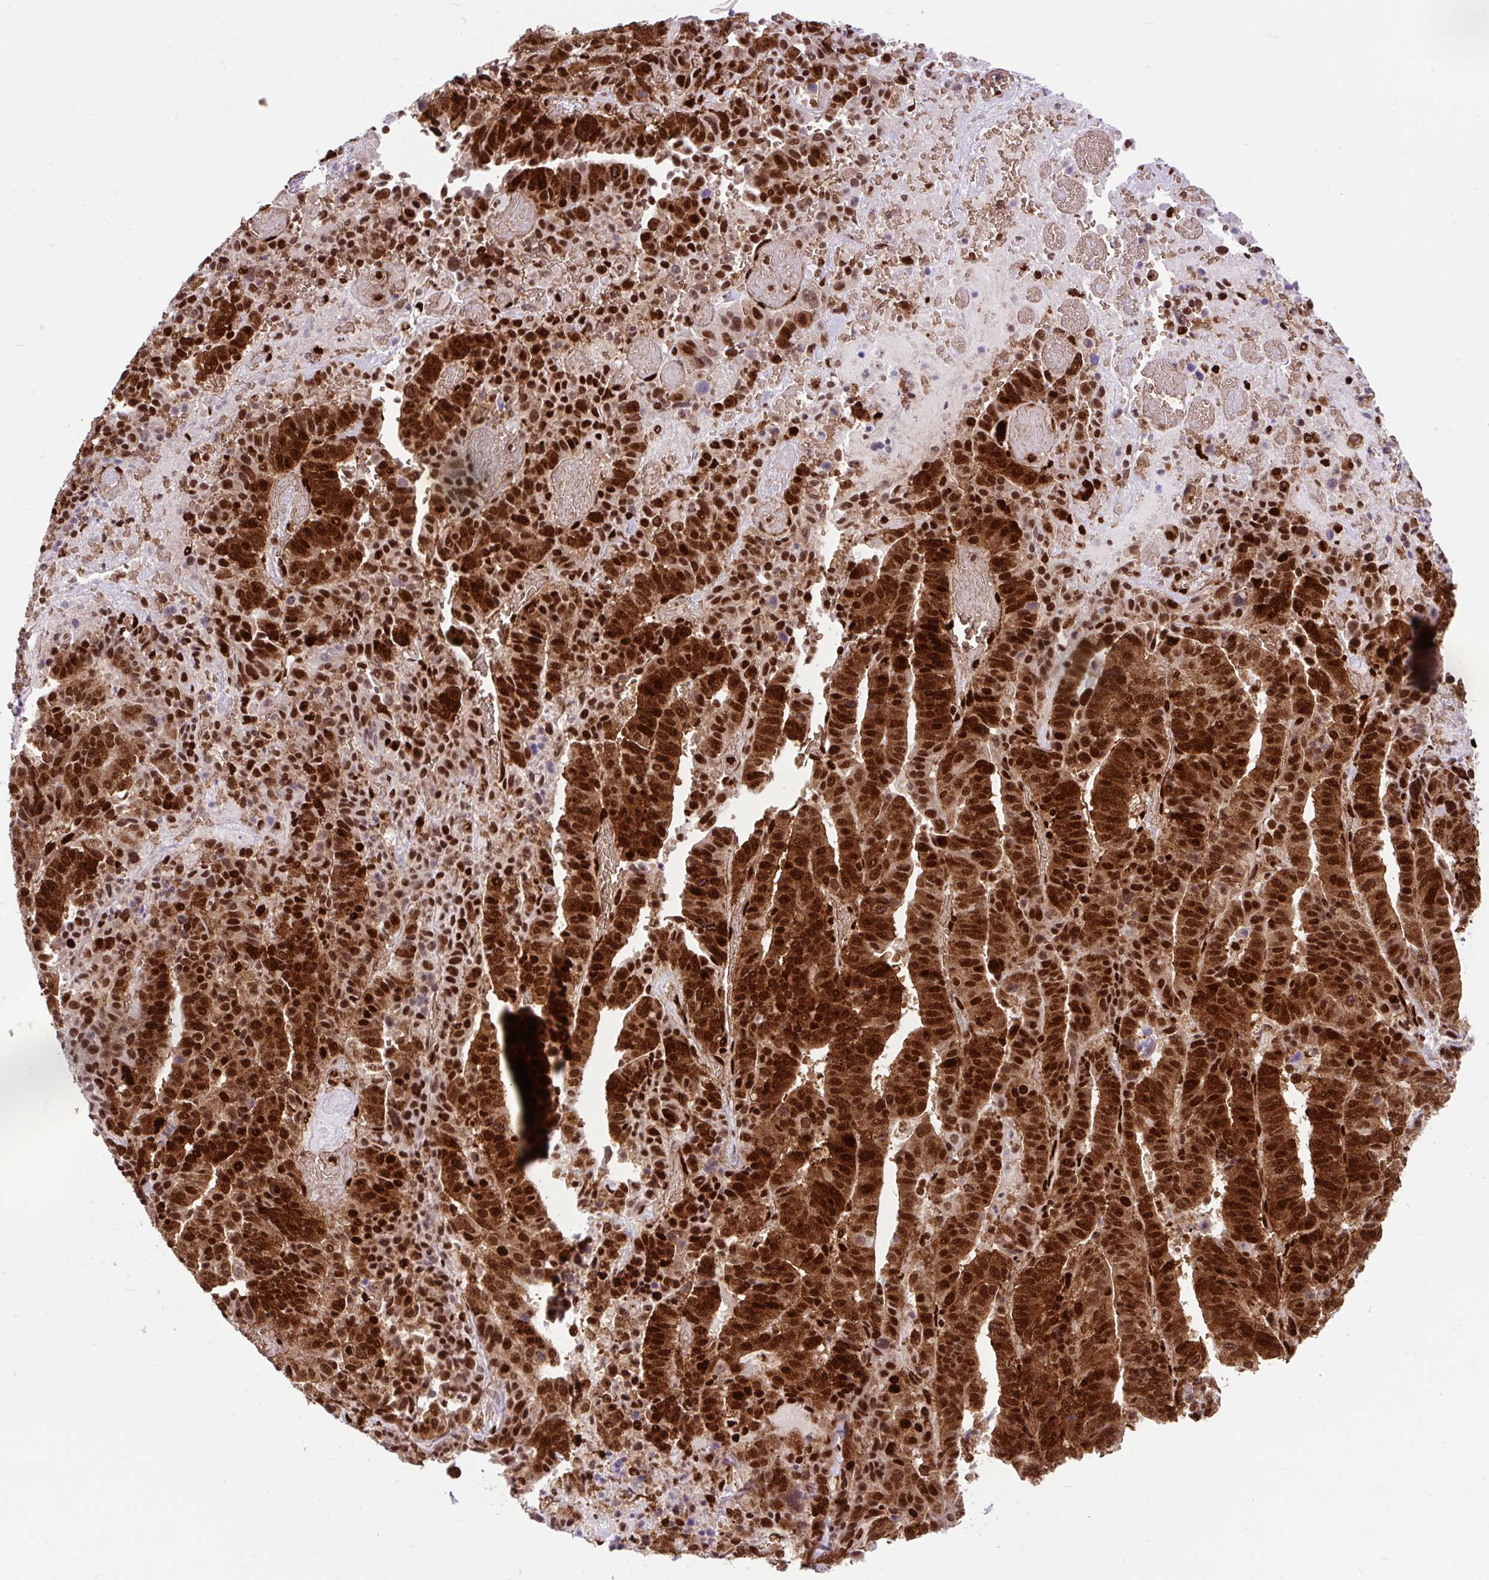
{"staining": {"intensity": "strong", "quantity": ">75%", "location": "cytoplasmic/membranous,nuclear"}, "tissue": "stomach cancer", "cell_type": "Tumor cells", "image_type": "cancer", "snomed": [{"axis": "morphology", "description": "Adenocarcinoma, NOS"}, {"axis": "topography", "description": "Stomach"}], "caption": "This micrograph reveals IHC staining of human adenocarcinoma (stomach), with high strong cytoplasmic/membranous and nuclear expression in about >75% of tumor cells.", "gene": "FUS", "patient": {"sex": "male", "age": 48}}